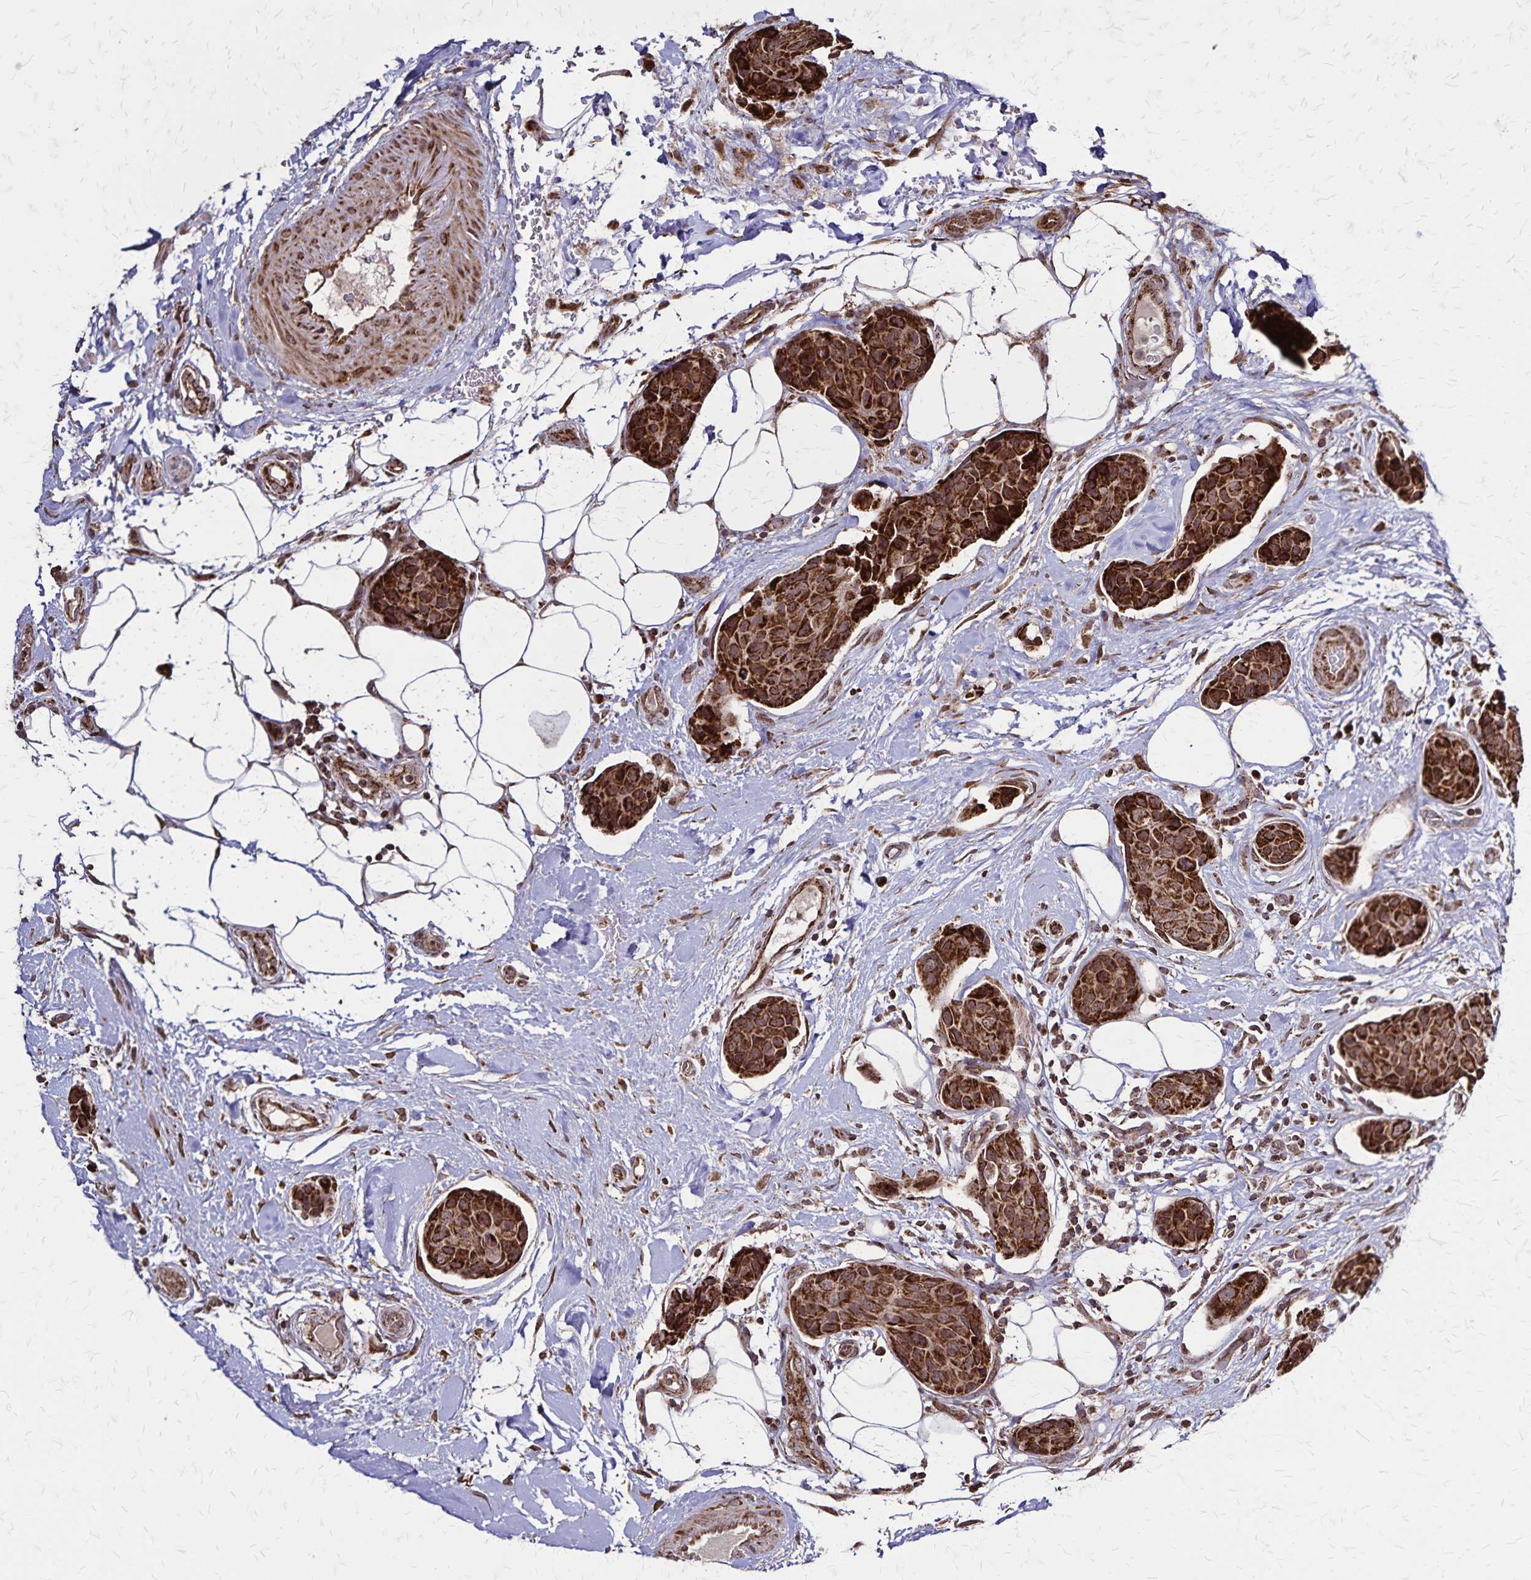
{"staining": {"intensity": "strong", "quantity": ">75%", "location": "cytoplasmic/membranous"}, "tissue": "breast cancer", "cell_type": "Tumor cells", "image_type": "cancer", "snomed": [{"axis": "morphology", "description": "Duct carcinoma"}, {"axis": "topography", "description": "Breast"}, {"axis": "topography", "description": "Lymph node"}], "caption": "There is high levels of strong cytoplasmic/membranous positivity in tumor cells of breast cancer, as demonstrated by immunohistochemical staining (brown color).", "gene": "NFS1", "patient": {"sex": "female", "age": 80}}